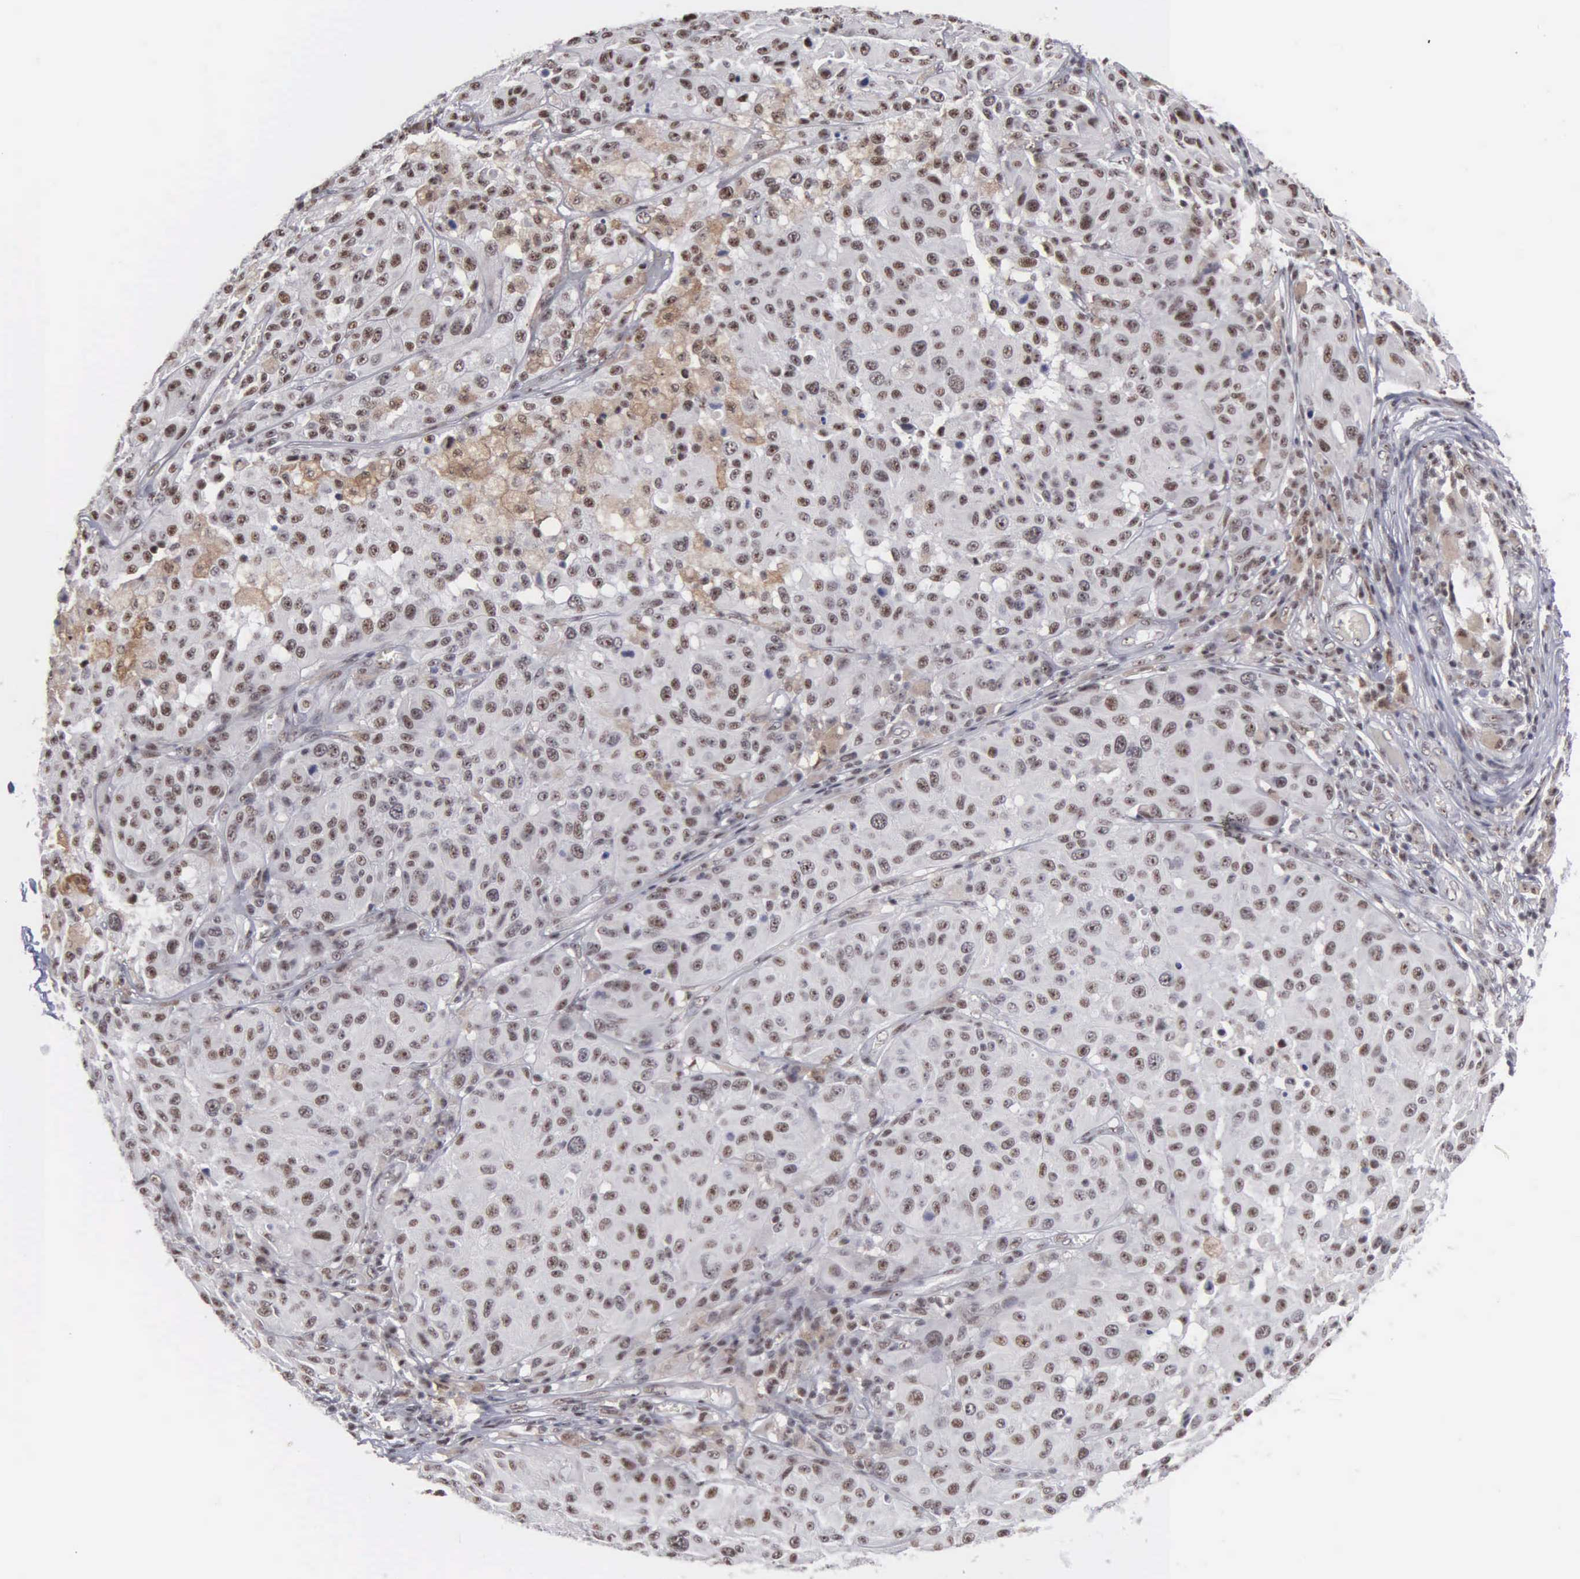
{"staining": {"intensity": "weak", "quantity": "<25%", "location": "nuclear"}, "tissue": "melanoma", "cell_type": "Tumor cells", "image_type": "cancer", "snomed": [{"axis": "morphology", "description": "Malignant melanoma, NOS"}, {"axis": "topography", "description": "Skin"}], "caption": "Tumor cells show no significant protein staining in melanoma.", "gene": "KIAA0586", "patient": {"sex": "female", "age": 77}}